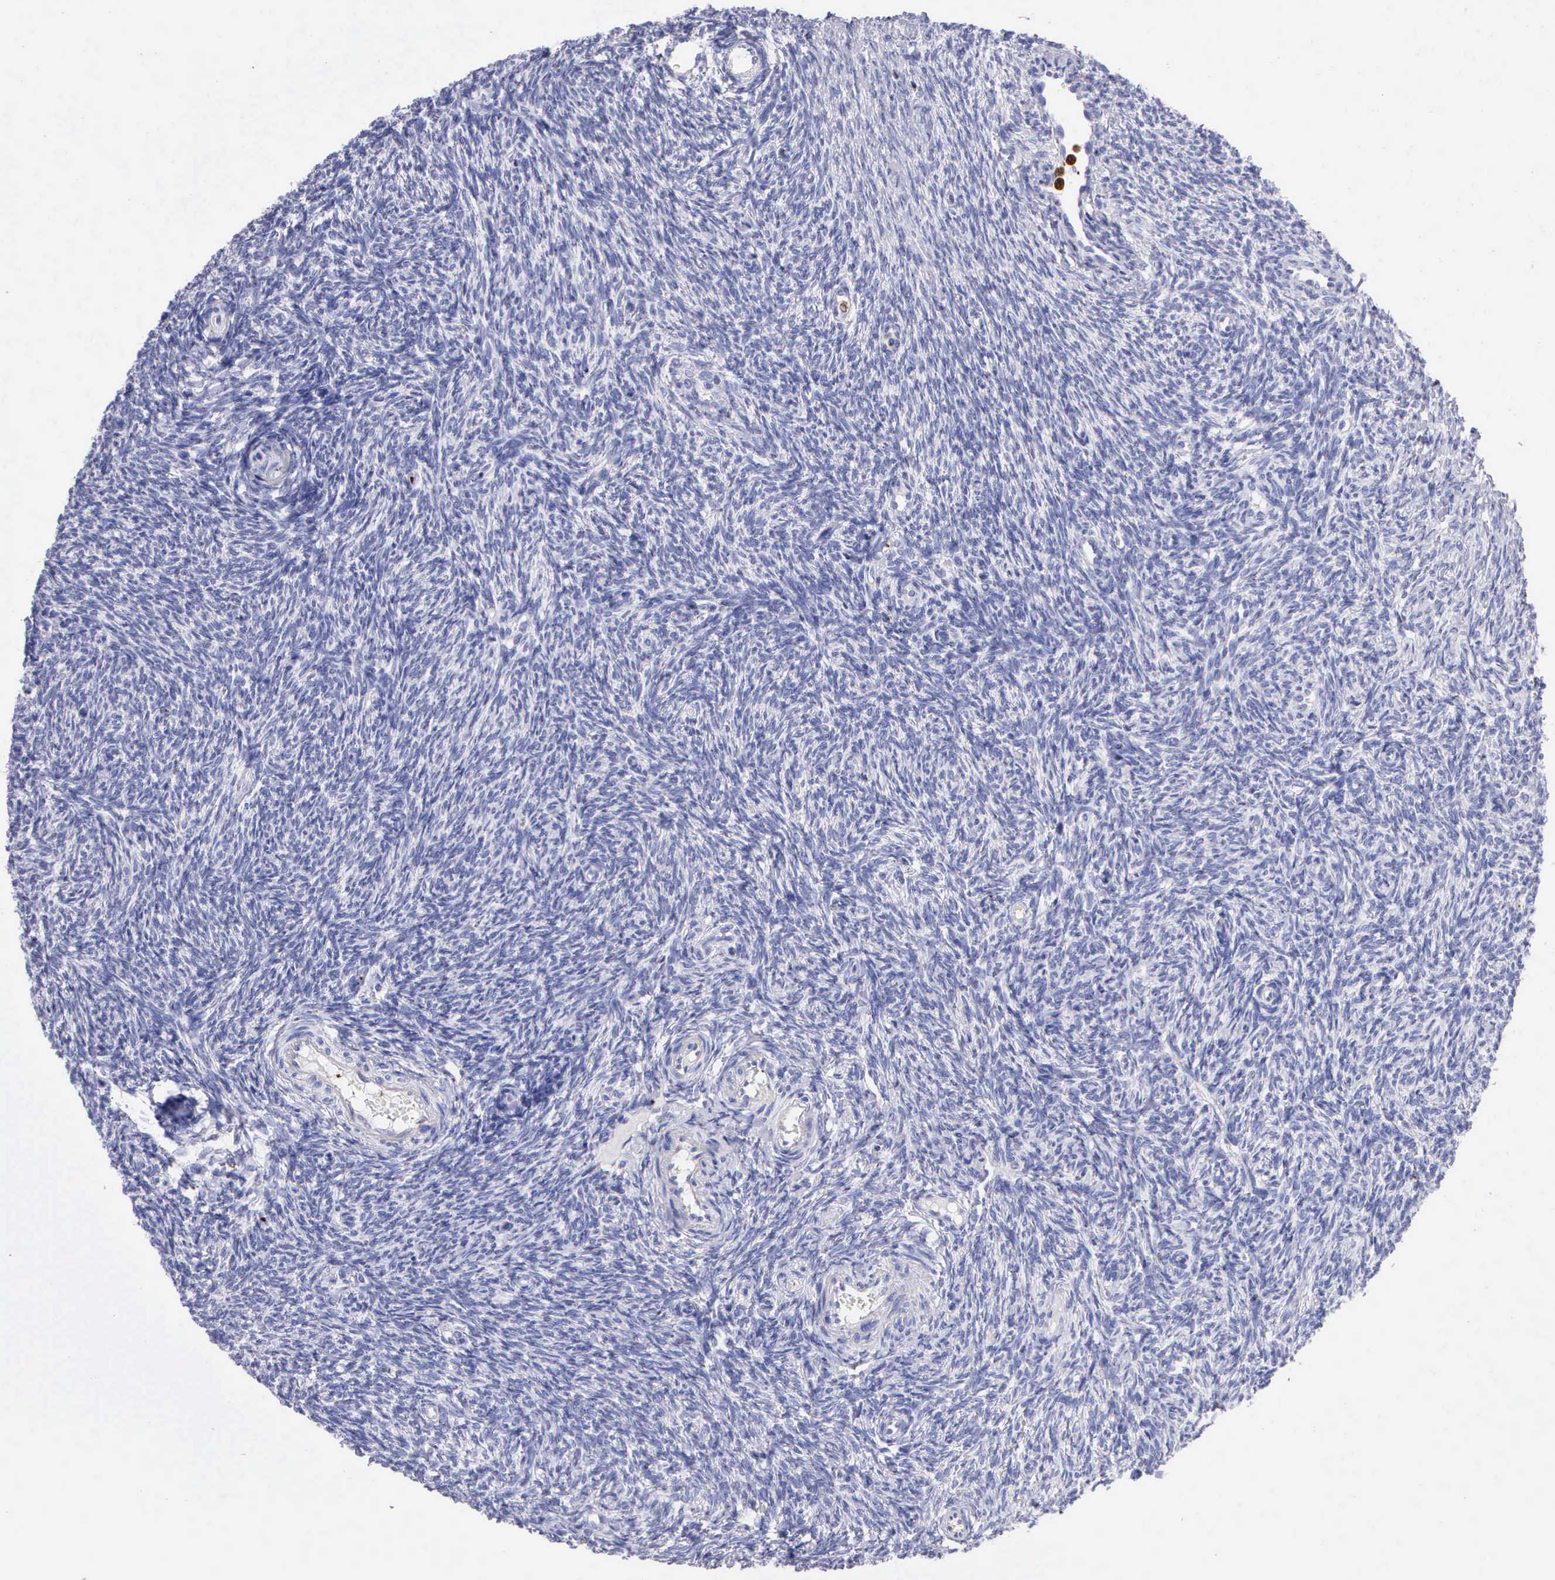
{"staining": {"intensity": "negative", "quantity": "none", "location": "none"}, "tissue": "ovary", "cell_type": "Ovarian stroma cells", "image_type": "normal", "snomed": [{"axis": "morphology", "description": "Normal tissue, NOS"}, {"axis": "topography", "description": "Ovary"}], "caption": "High power microscopy histopathology image of an IHC micrograph of unremarkable ovary, revealing no significant positivity in ovarian stroma cells.", "gene": "SRGN", "patient": {"sex": "female", "age": 32}}